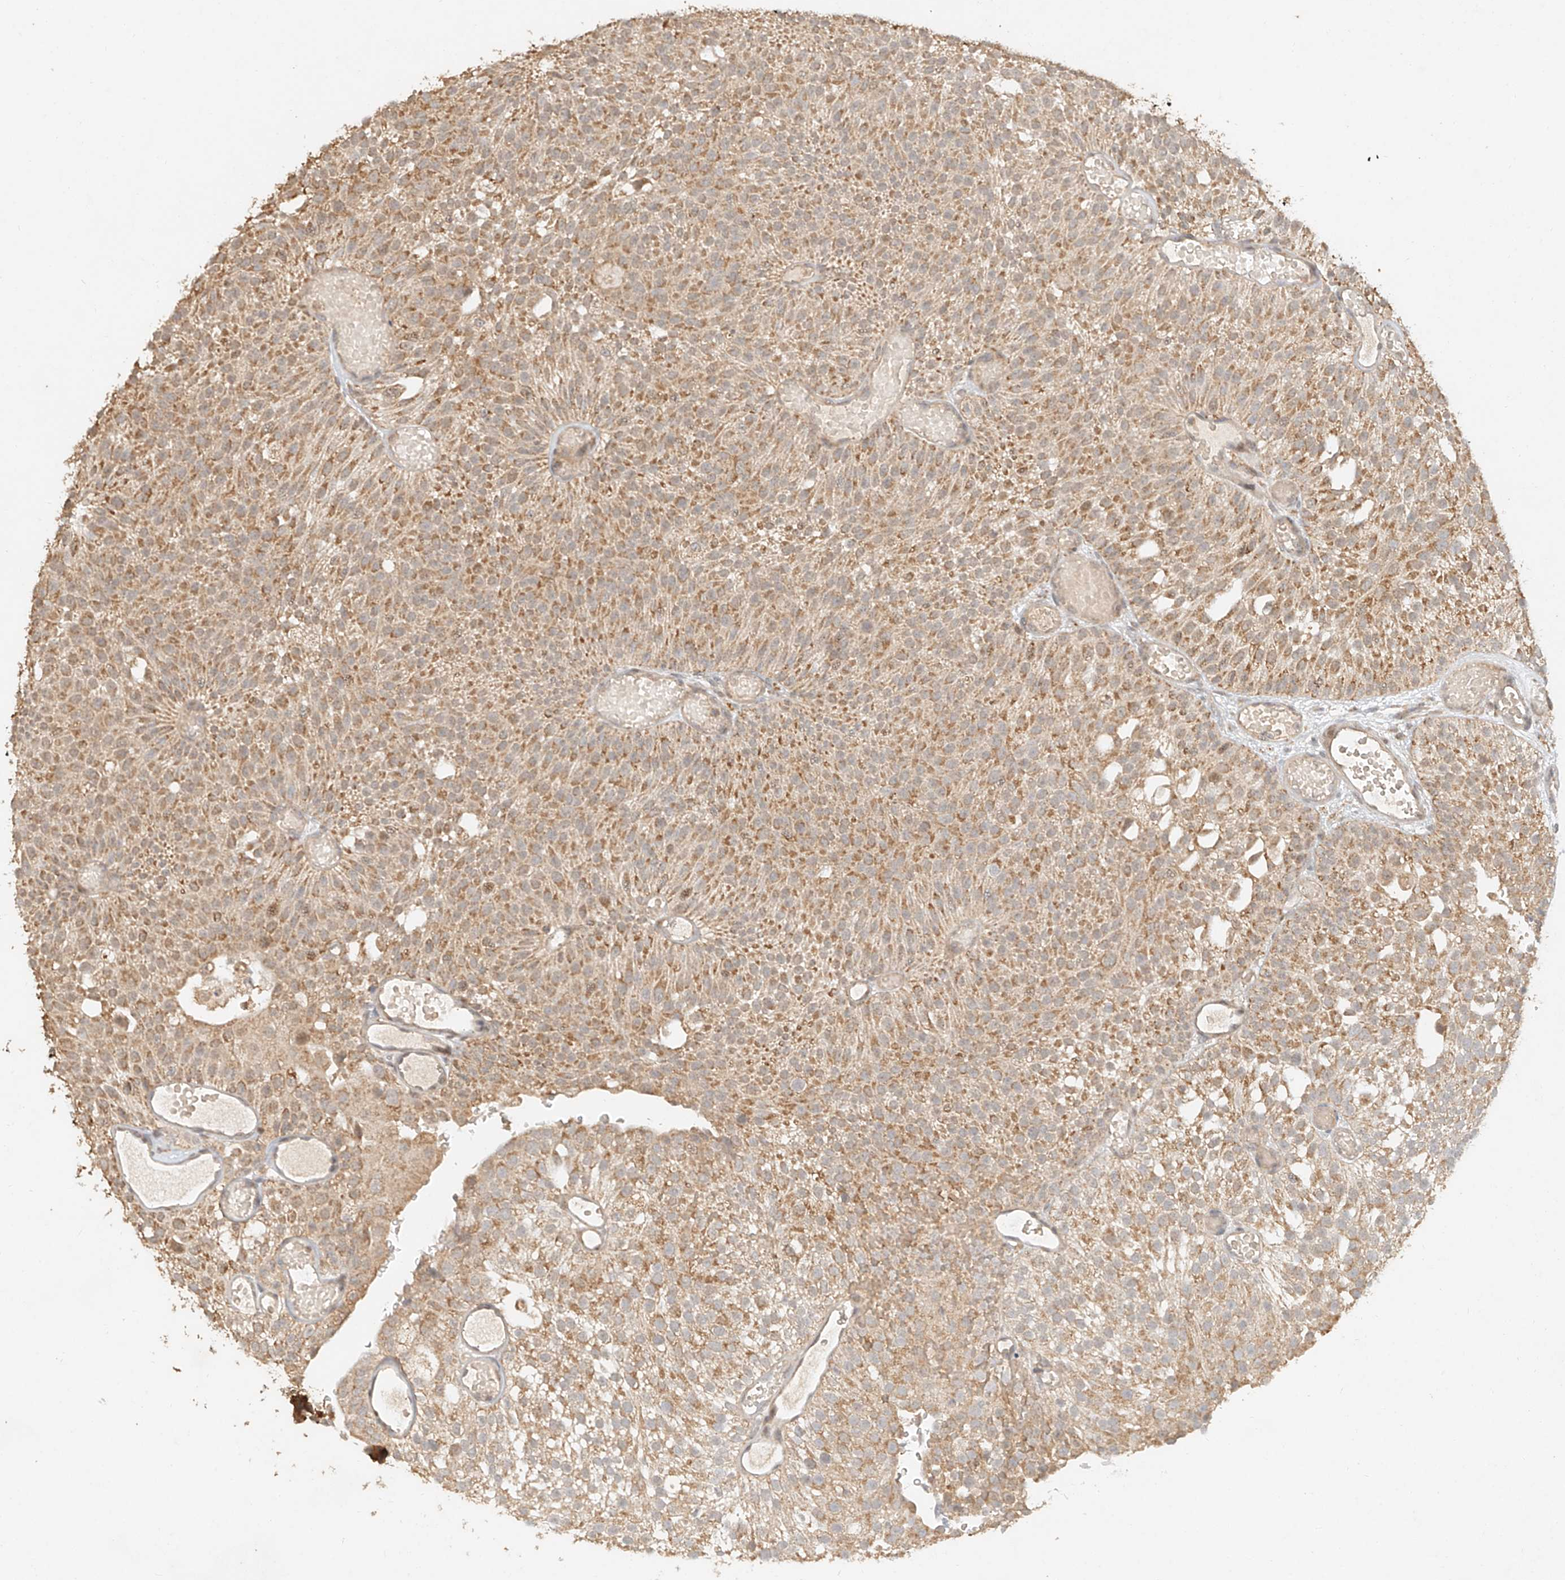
{"staining": {"intensity": "moderate", "quantity": ">75%", "location": "cytoplasmic/membranous"}, "tissue": "urothelial cancer", "cell_type": "Tumor cells", "image_type": "cancer", "snomed": [{"axis": "morphology", "description": "Urothelial carcinoma, Low grade"}, {"axis": "topography", "description": "Urinary bladder"}], "caption": "Immunohistochemistry (IHC) micrograph of neoplastic tissue: human low-grade urothelial carcinoma stained using immunohistochemistry (IHC) reveals medium levels of moderate protein expression localized specifically in the cytoplasmic/membranous of tumor cells, appearing as a cytoplasmic/membranous brown color.", "gene": "CXorf58", "patient": {"sex": "male", "age": 78}}